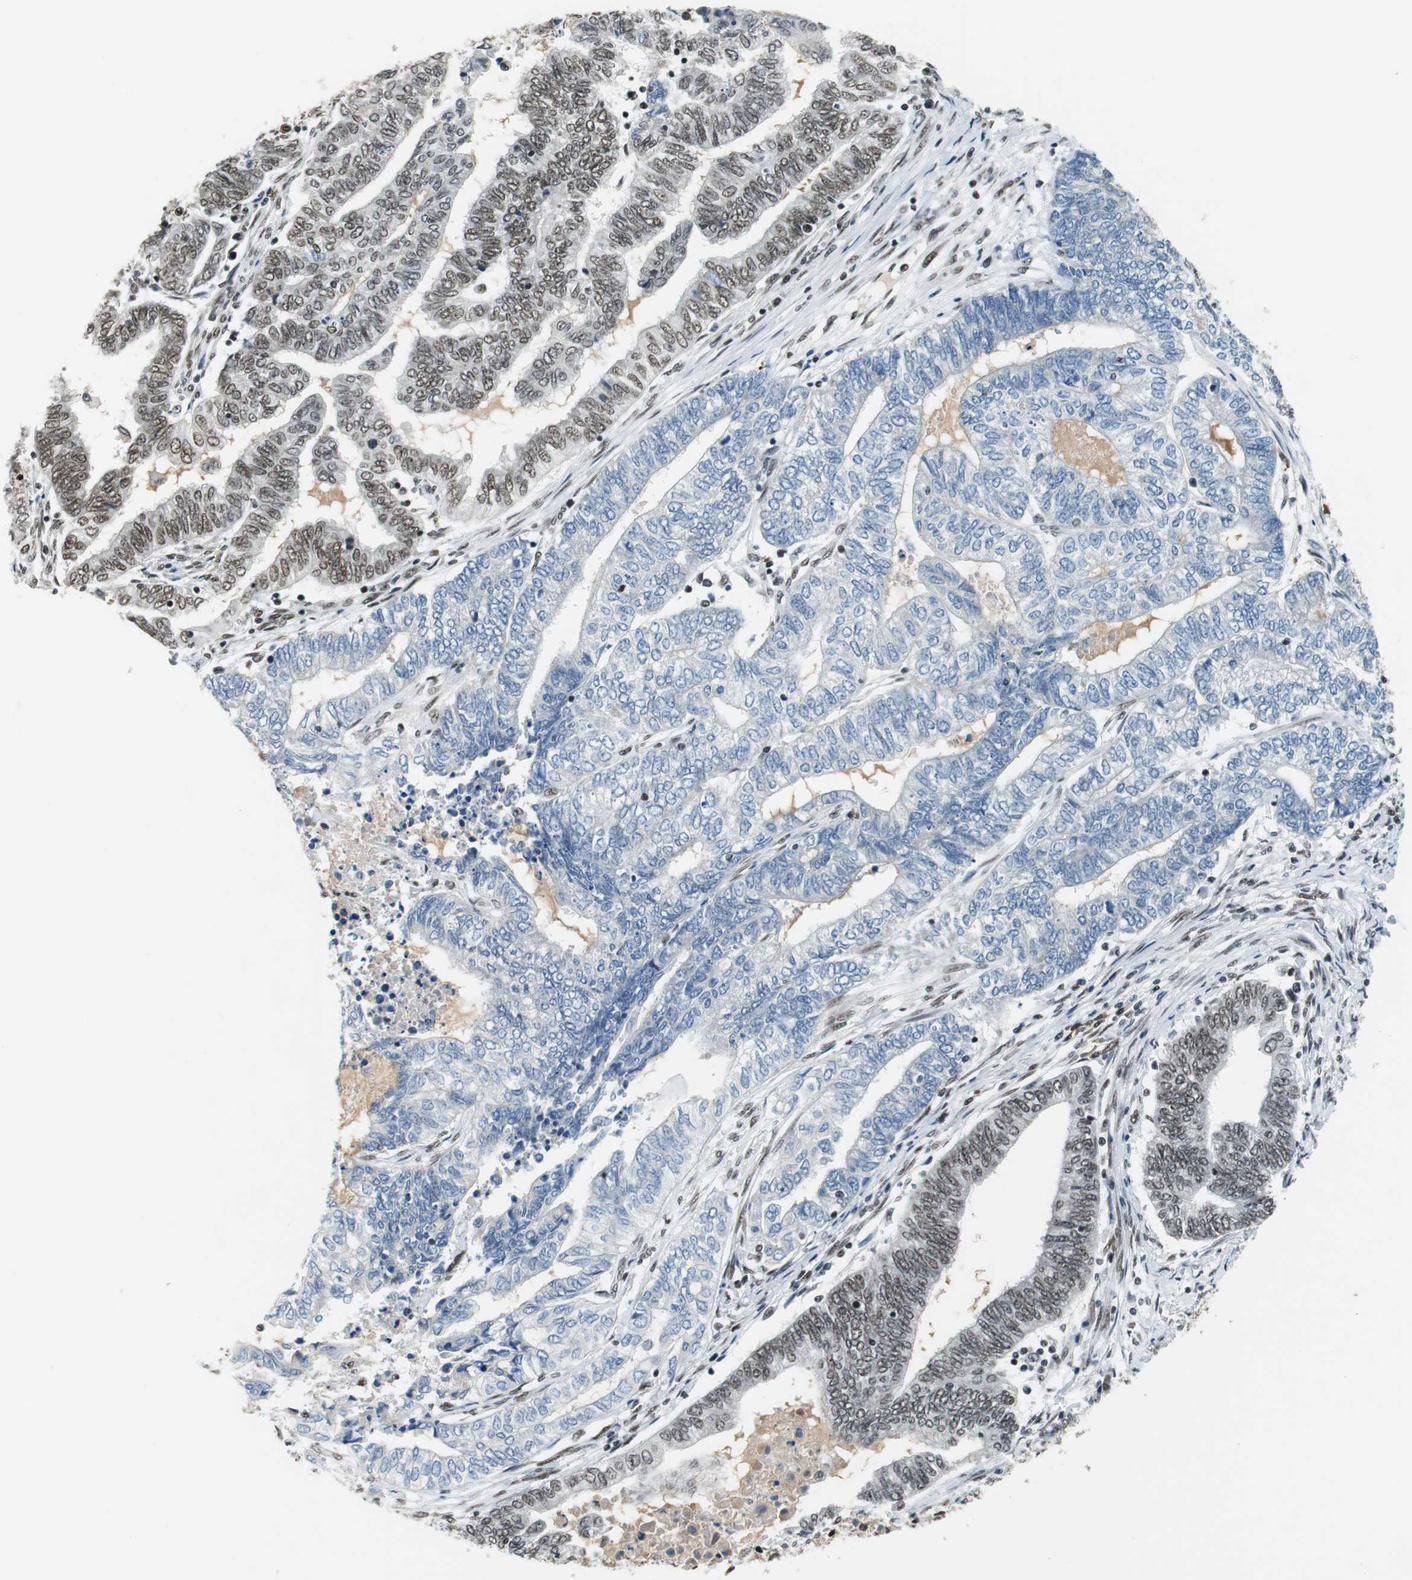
{"staining": {"intensity": "moderate", "quantity": "25%-75%", "location": "nuclear"}, "tissue": "endometrial cancer", "cell_type": "Tumor cells", "image_type": "cancer", "snomed": [{"axis": "morphology", "description": "Adenocarcinoma, NOS"}, {"axis": "topography", "description": "Uterus"}, {"axis": "topography", "description": "Endometrium"}], "caption": "Moderate nuclear staining for a protein is present in approximately 25%-75% of tumor cells of endometrial cancer using immunohistochemistry (IHC).", "gene": "PRKDC", "patient": {"sex": "female", "age": 70}}